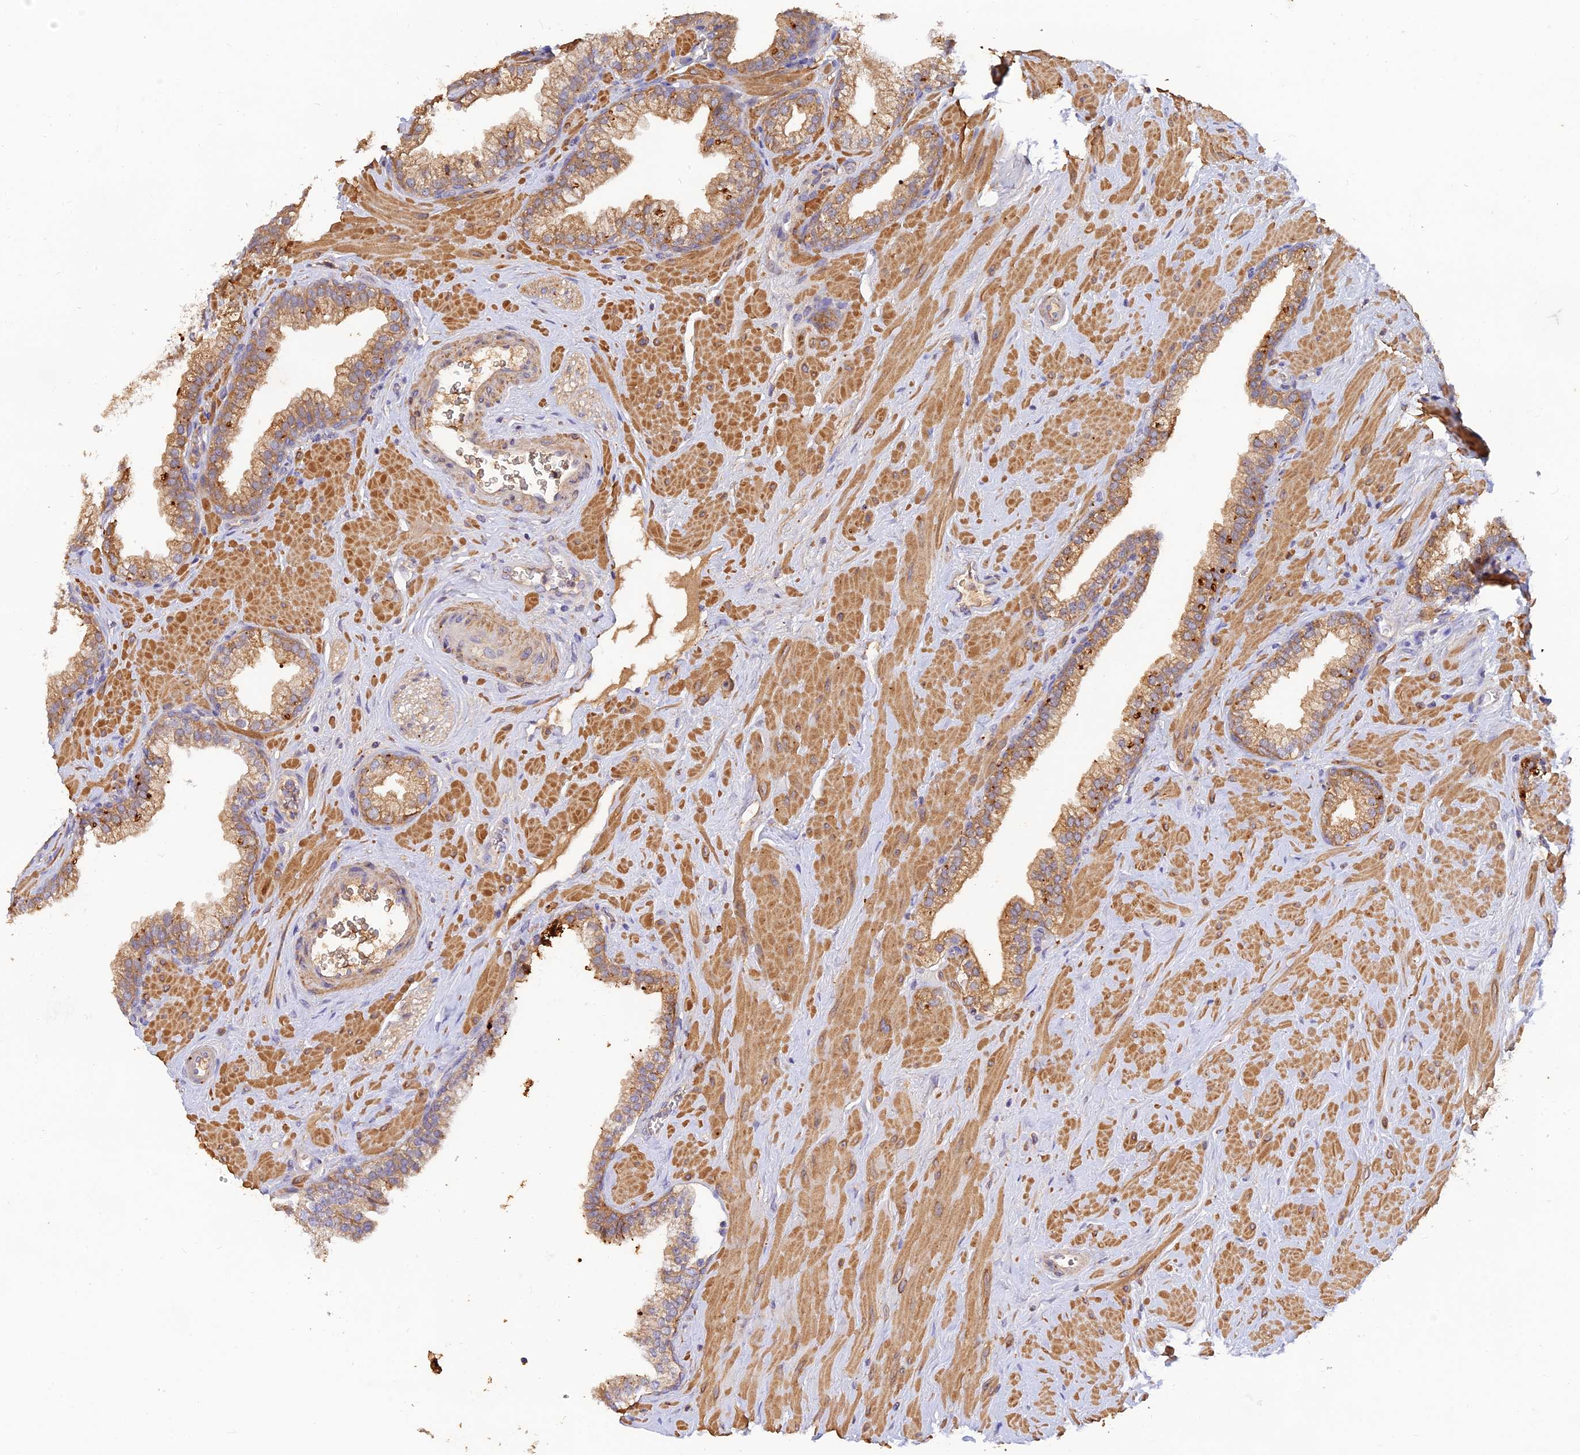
{"staining": {"intensity": "moderate", "quantity": "25%-75%", "location": "cytoplasmic/membranous"}, "tissue": "prostate", "cell_type": "Glandular cells", "image_type": "normal", "snomed": [{"axis": "morphology", "description": "Normal tissue, NOS"}, {"axis": "morphology", "description": "Urothelial carcinoma, Low grade"}, {"axis": "topography", "description": "Urinary bladder"}, {"axis": "topography", "description": "Prostate"}], "caption": "DAB (3,3'-diaminobenzidine) immunohistochemical staining of benign prostate exhibits moderate cytoplasmic/membranous protein expression in approximately 25%-75% of glandular cells.", "gene": "ACSM5", "patient": {"sex": "male", "age": 60}}